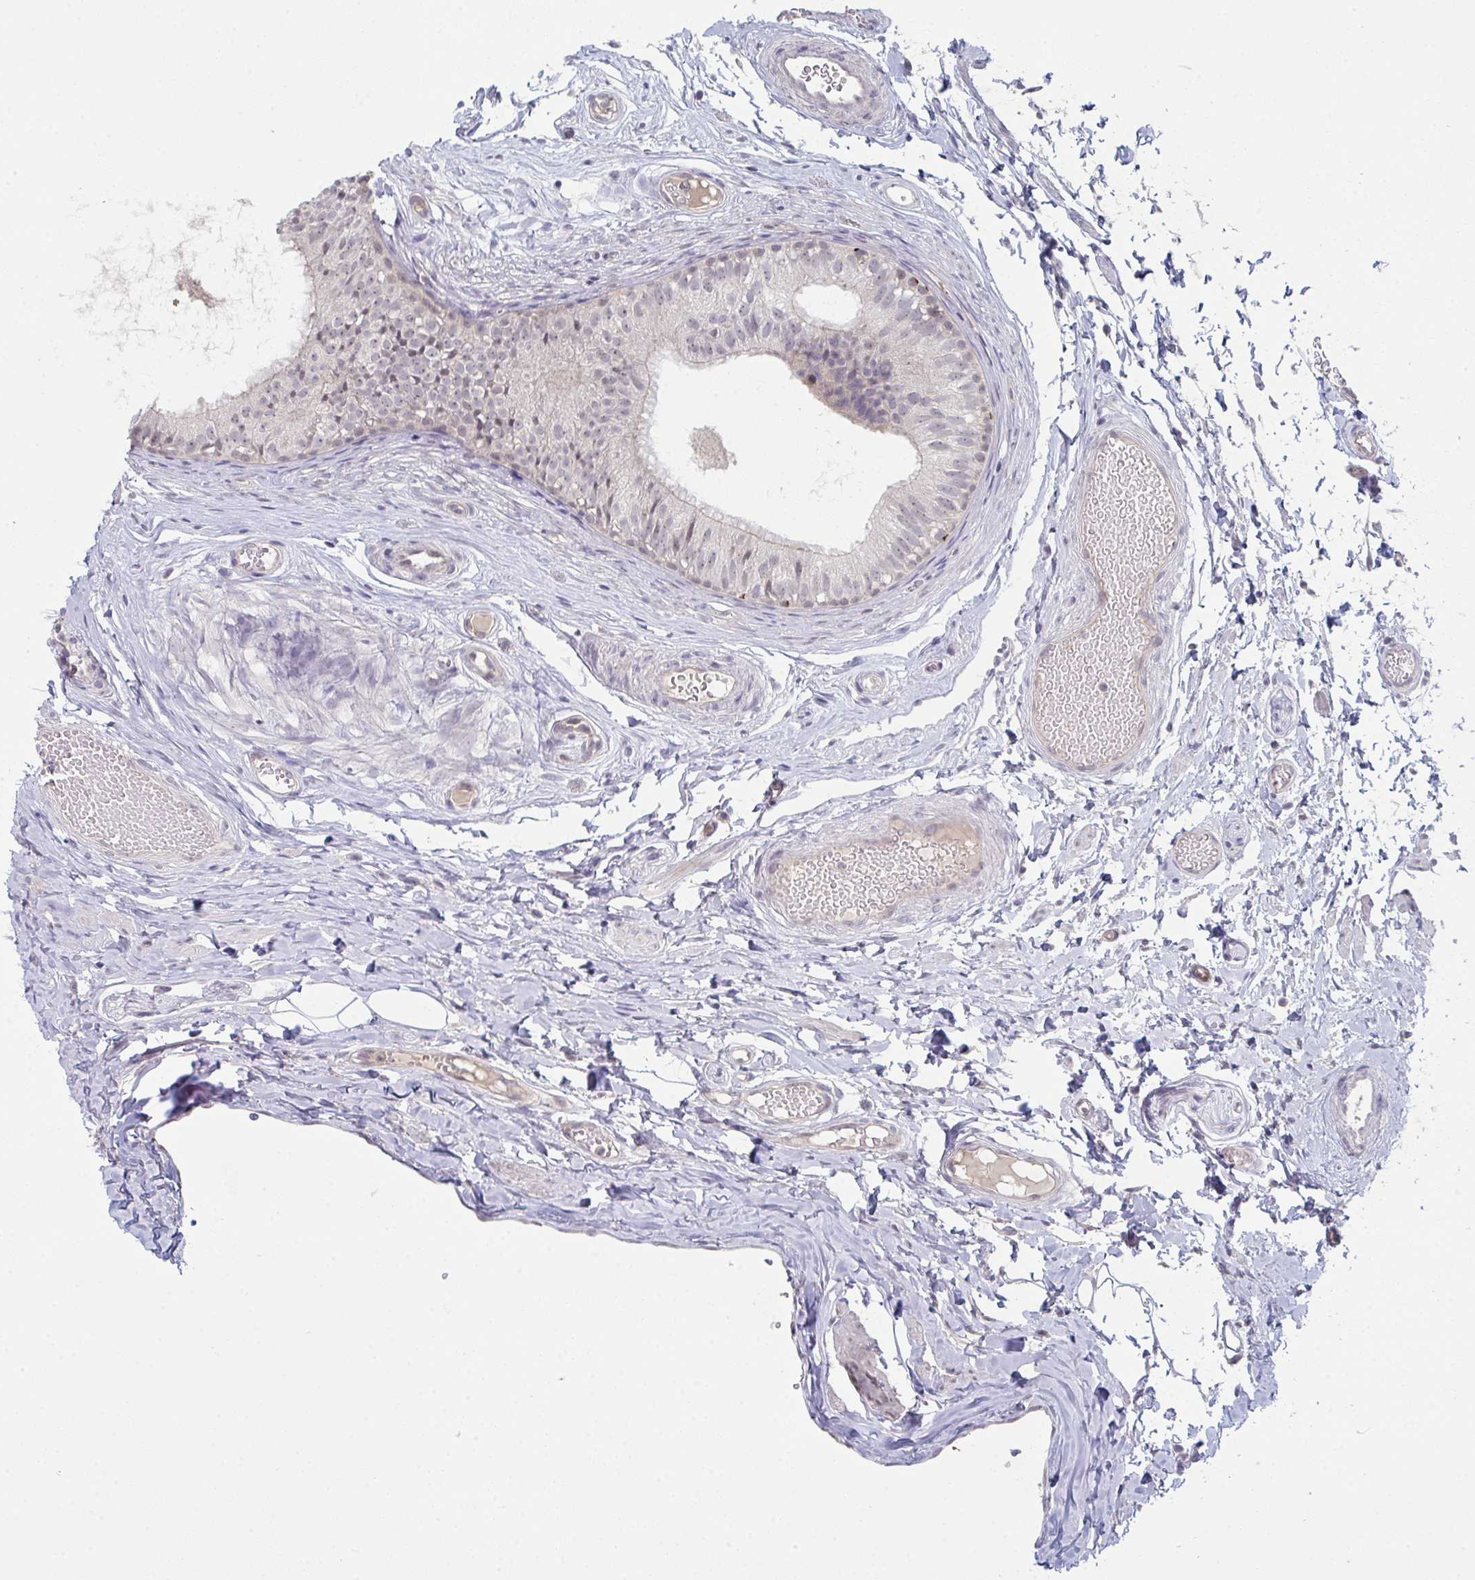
{"staining": {"intensity": "weak", "quantity": "<25%", "location": "cytoplasmic/membranous"}, "tissue": "epididymis", "cell_type": "Glandular cells", "image_type": "normal", "snomed": [{"axis": "morphology", "description": "Normal tissue, NOS"}, {"axis": "morphology", "description": "Seminoma, NOS"}, {"axis": "topography", "description": "Testis"}, {"axis": "topography", "description": "Epididymis"}], "caption": "Glandular cells show no significant protein positivity in benign epididymis.", "gene": "ZNF214", "patient": {"sex": "male", "age": 34}}